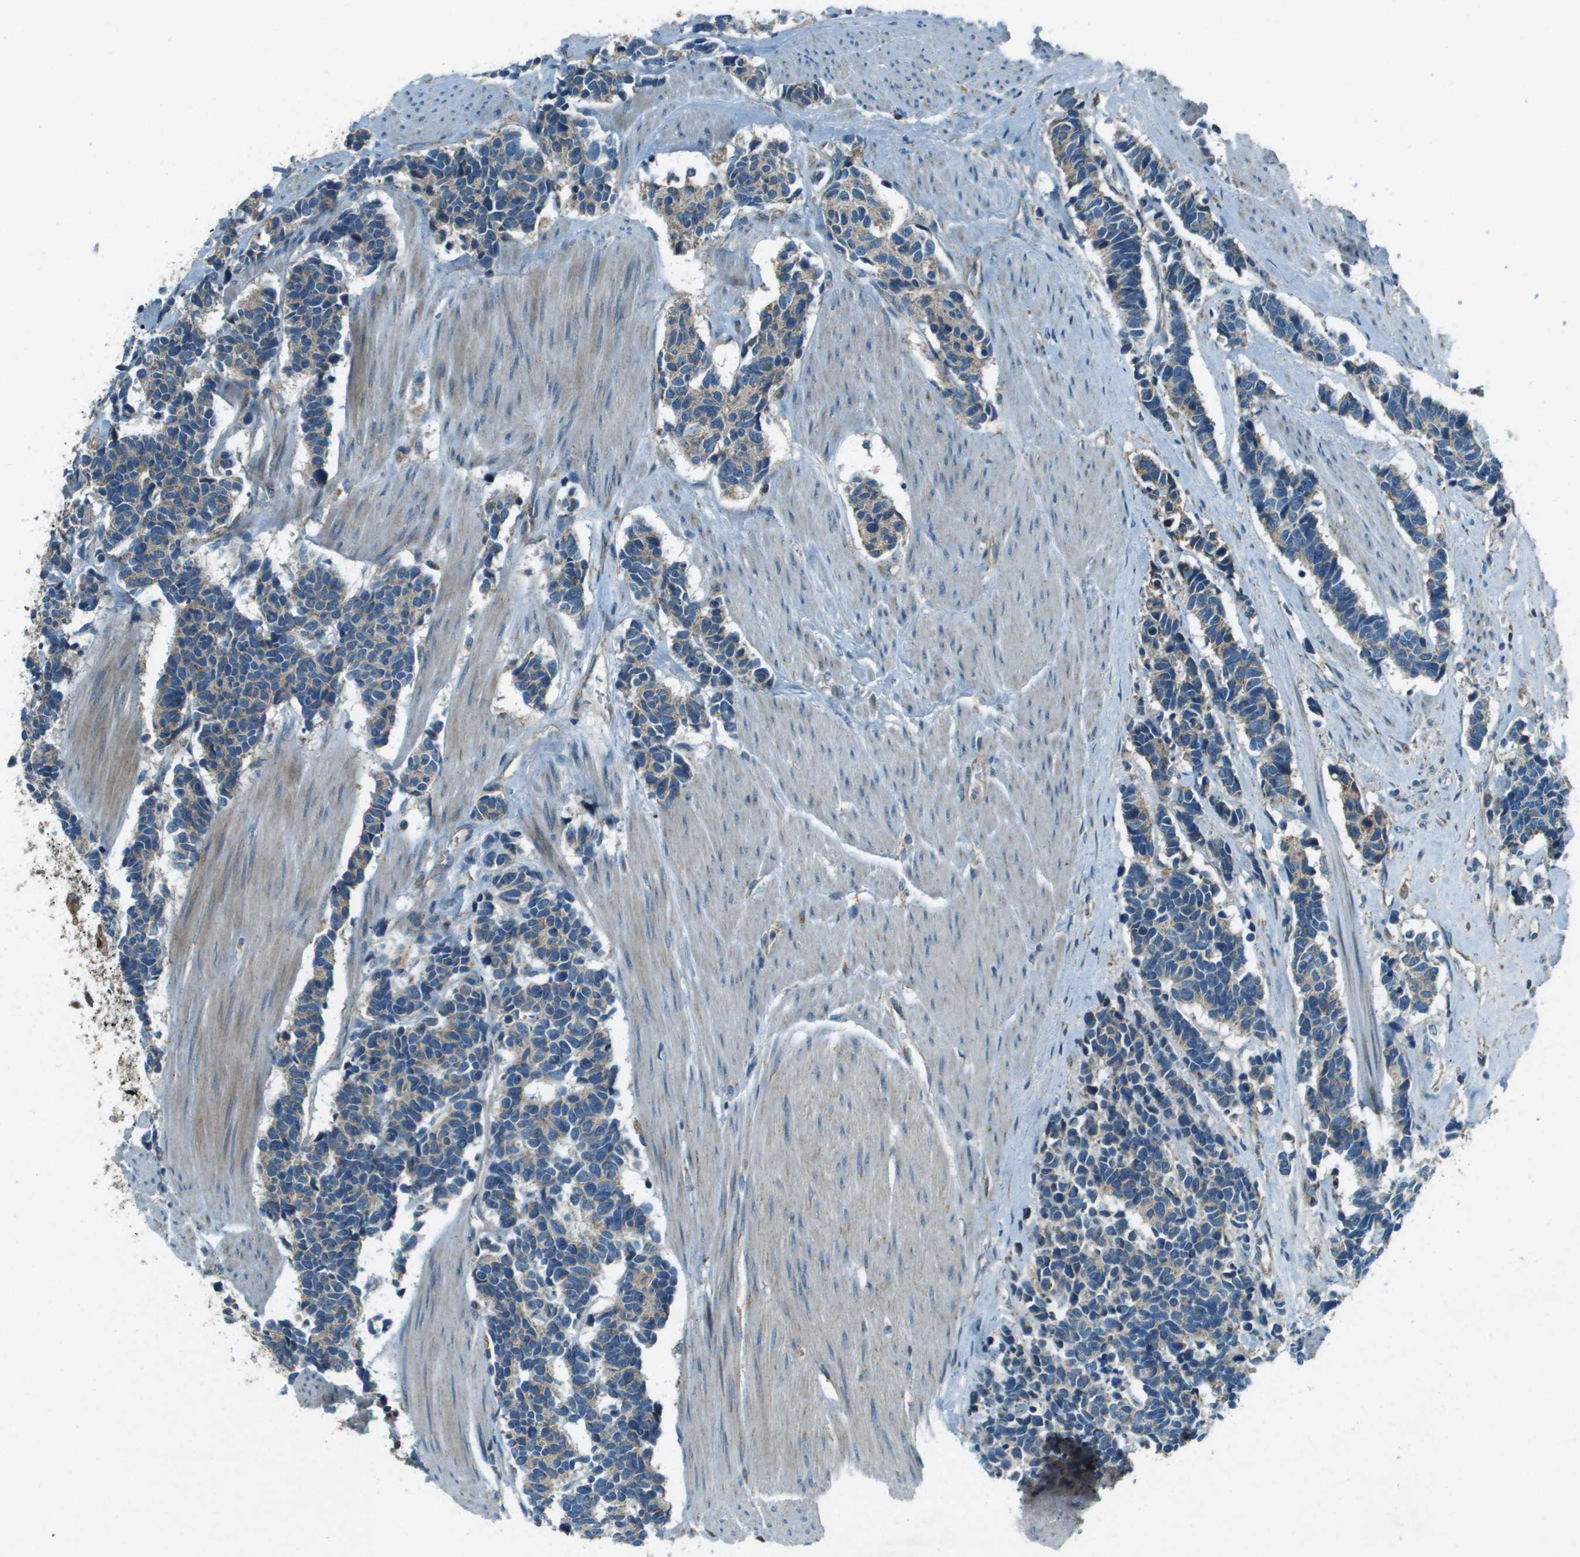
{"staining": {"intensity": "weak", "quantity": "<25%", "location": "cytoplasmic/membranous"}, "tissue": "carcinoid", "cell_type": "Tumor cells", "image_type": "cancer", "snomed": [{"axis": "morphology", "description": "Carcinoma, NOS"}, {"axis": "morphology", "description": "Carcinoid, malignant, NOS"}, {"axis": "topography", "description": "Urinary bladder"}], "caption": "DAB (3,3'-diaminobenzidine) immunohistochemical staining of human carcinoma exhibits no significant staining in tumor cells. (DAB (3,3'-diaminobenzidine) immunohistochemistry visualized using brightfield microscopy, high magnification).", "gene": "MIGA1", "patient": {"sex": "male", "age": 57}}